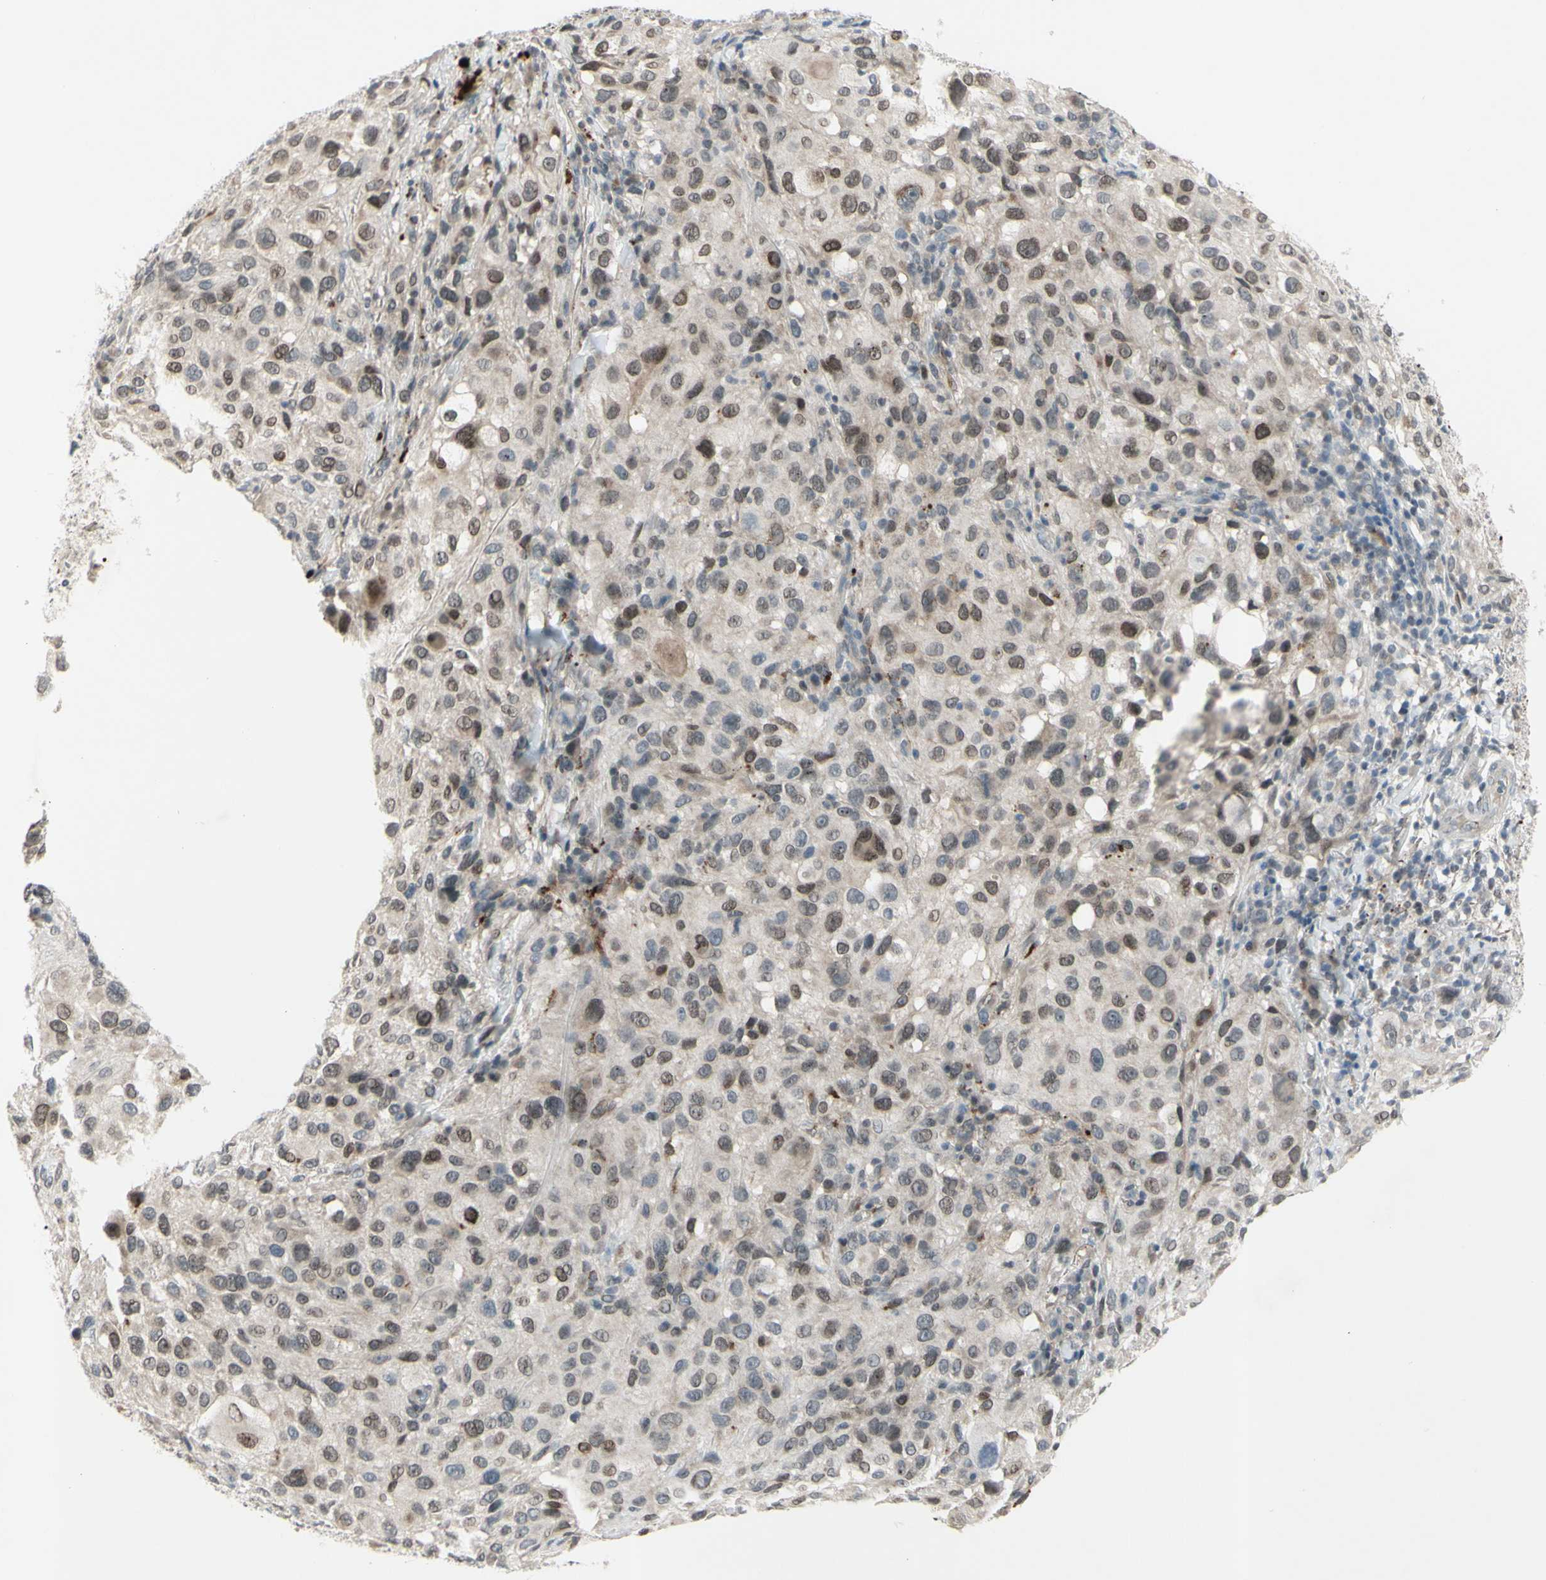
{"staining": {"intensity": "moderate", "quantity": ">75%", "location": "nuclear"}, "tissue": "melanoma", "cell_type": "Tumor cells", "image_type": "cancer", "snomed": [{"axis": "morphology", "description": "Necrosis, NOS"}, {"axis": "morphology", "description": "Malignant melanoma, NOS"}, {"axis": "topography", "description": "Skin"}], "caption": "Malignant melanoma tissue exhibits moderate nuclear staining in approximately >75% of tumor cells, visualized by immunohistochemistry. (IHC, brightfield microscopy, high magnification).", "gene": "FGFR2", "patient": {"sex": "female", "age": 87}}